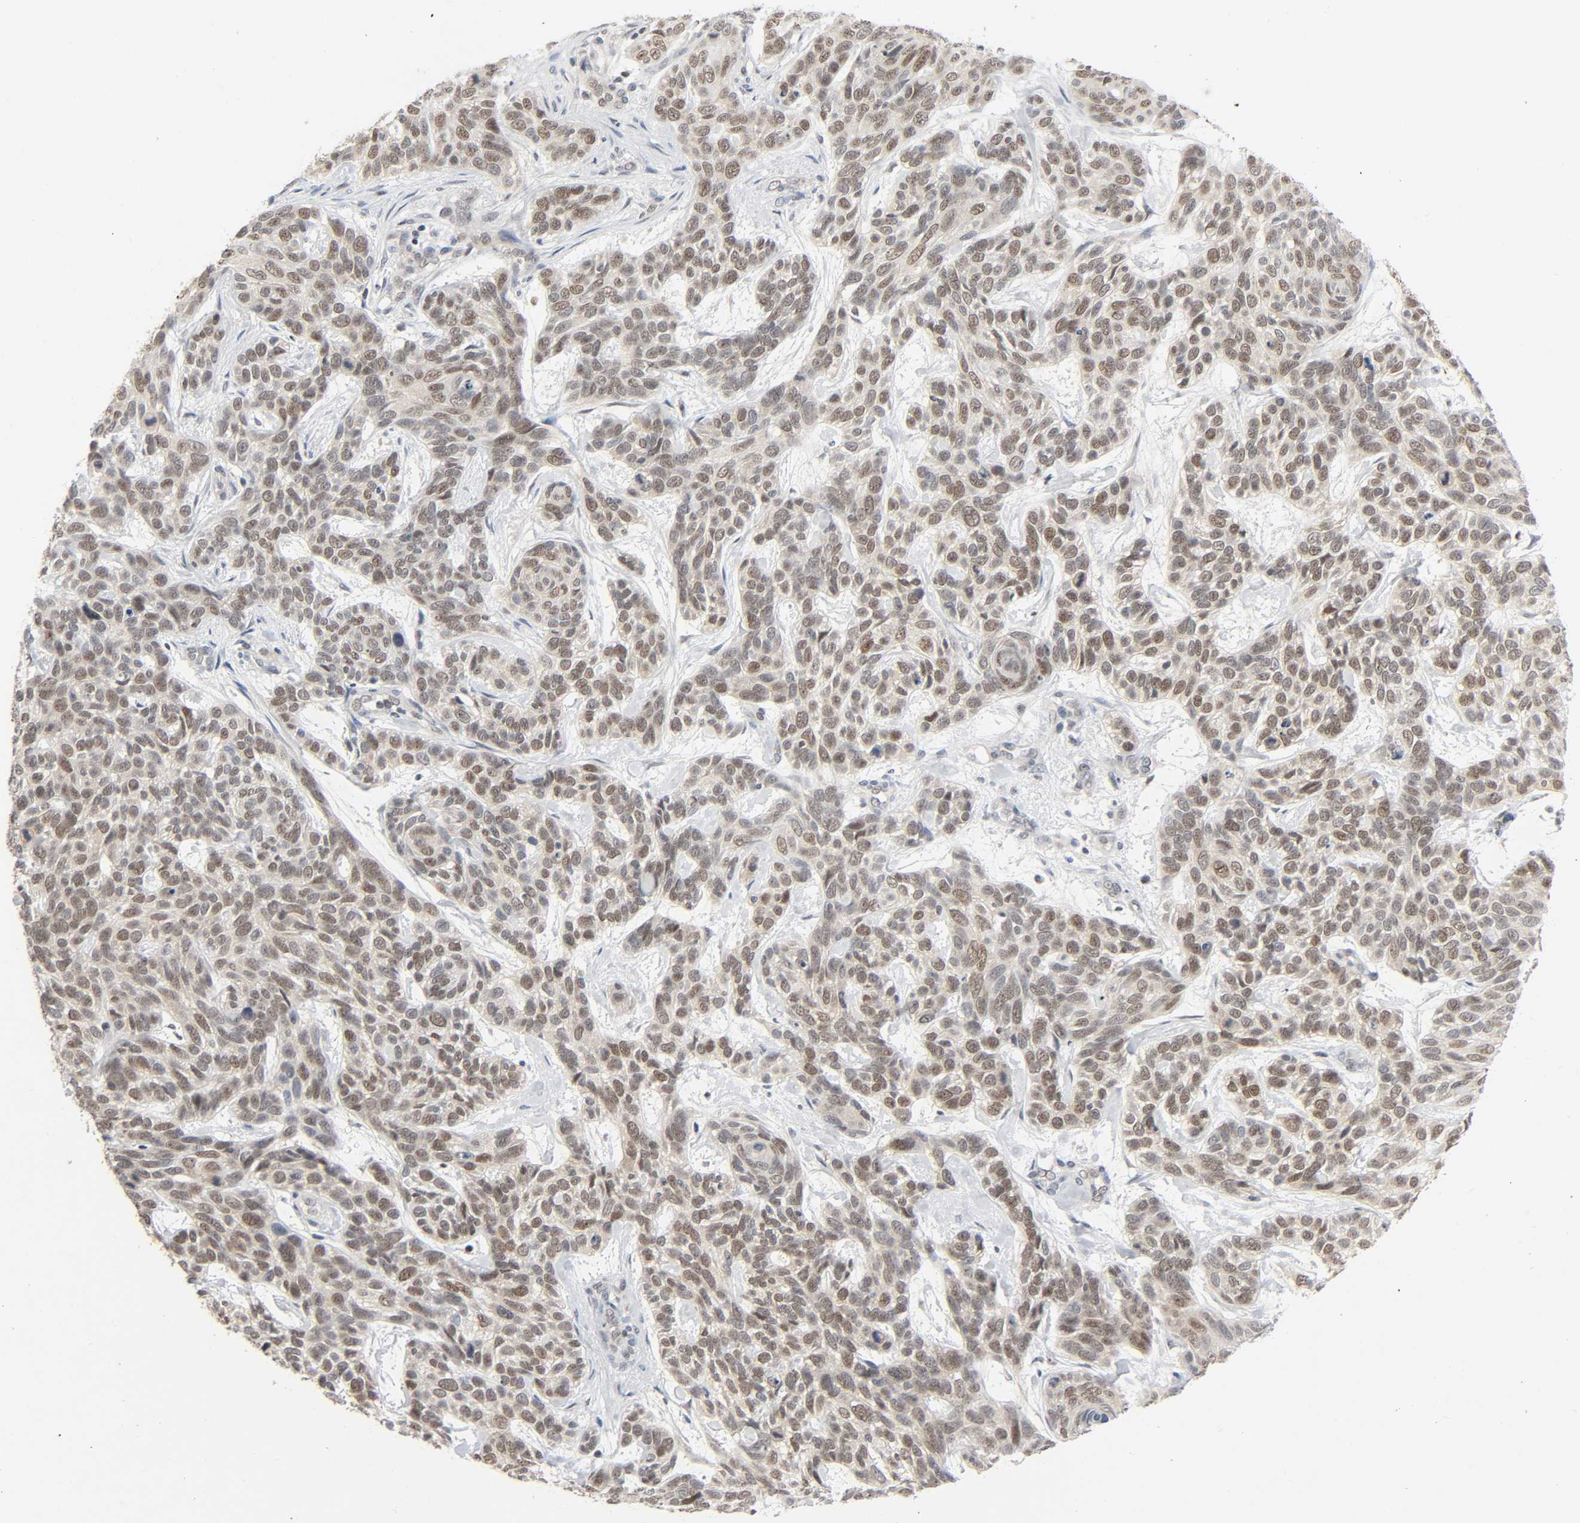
{"staining": {"intensity": "moderate", "quantity": "25%-75%", "location": "nuclear"}, "tissue": "skin cancer", "cell_type": "Tumor cells", "image_type": "cancer", "snomed": [{"axis": "morphology", "description": "Basal cell carcinoma"}, {"axis": "topography", "description": "Skin"}], "caption": "Immunohistochemical staining of skin cancer displays medium levels of moderate nuclear staining in approximately 25%-75% of tumor cells.", "gene": "MAPKAPK5", "patient": {"sex": "male", "age": 87}}